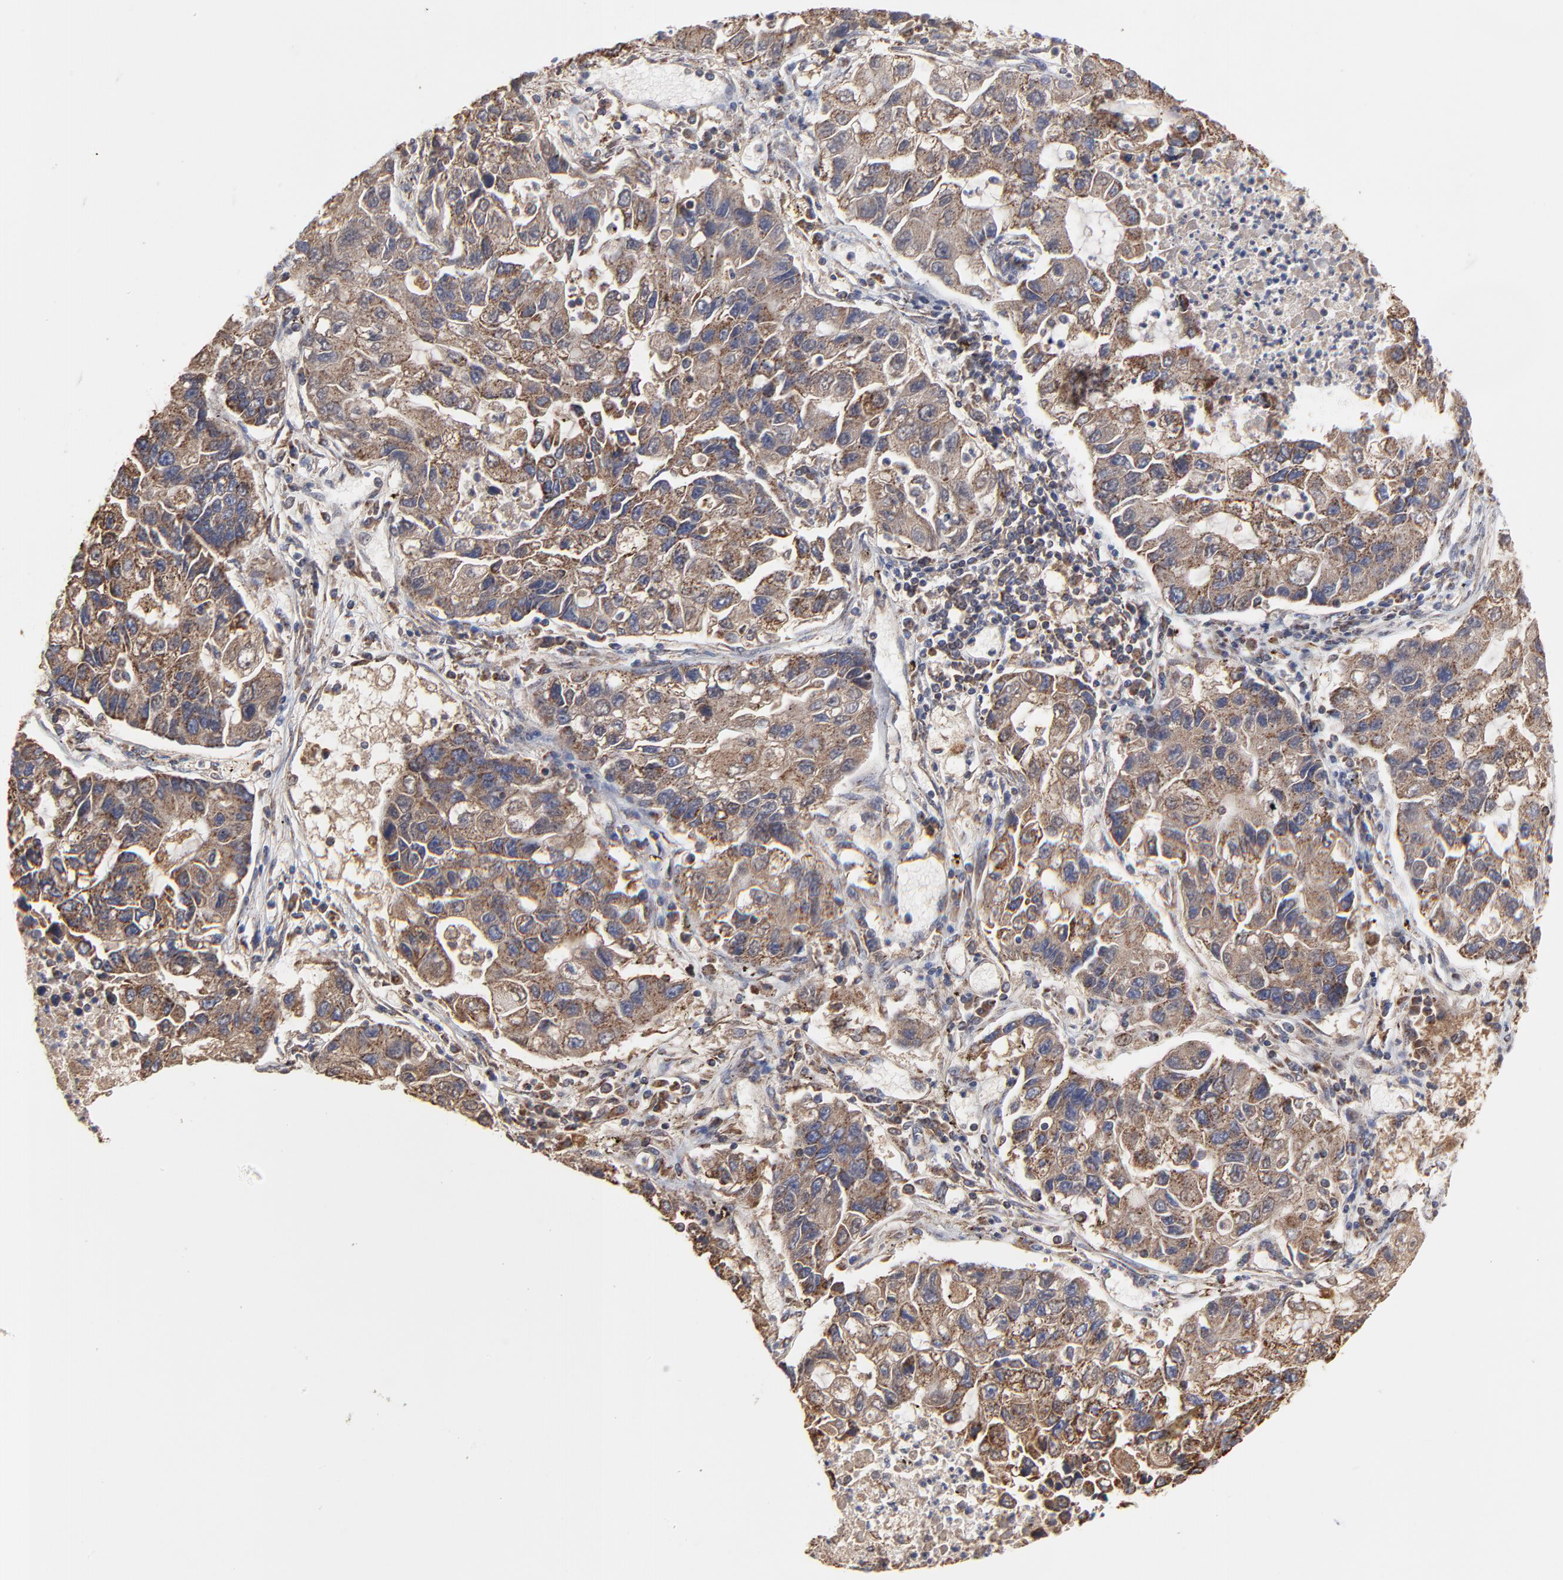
{"staining": {"intensity": "weak", "quantity": ">75%", "location": "cytoplasmic/membranous"}, "tissue": "lung cancer", "cell_type": "Tumor cells", "image_type": "cancer", "snomed": [{"axis": "morphology", "description": "Adenocarcinoma, NOS"}, {"axis": "topography", "description": "Lung"}], "caption": "The image shows immunohistochemical staining of lung cancer. There is weak cytoplasmic/membranous positivity is present in about >75% of tumor cells.", "gene": "ZNF550", "patient": {"sex": "female", "age": 51}}